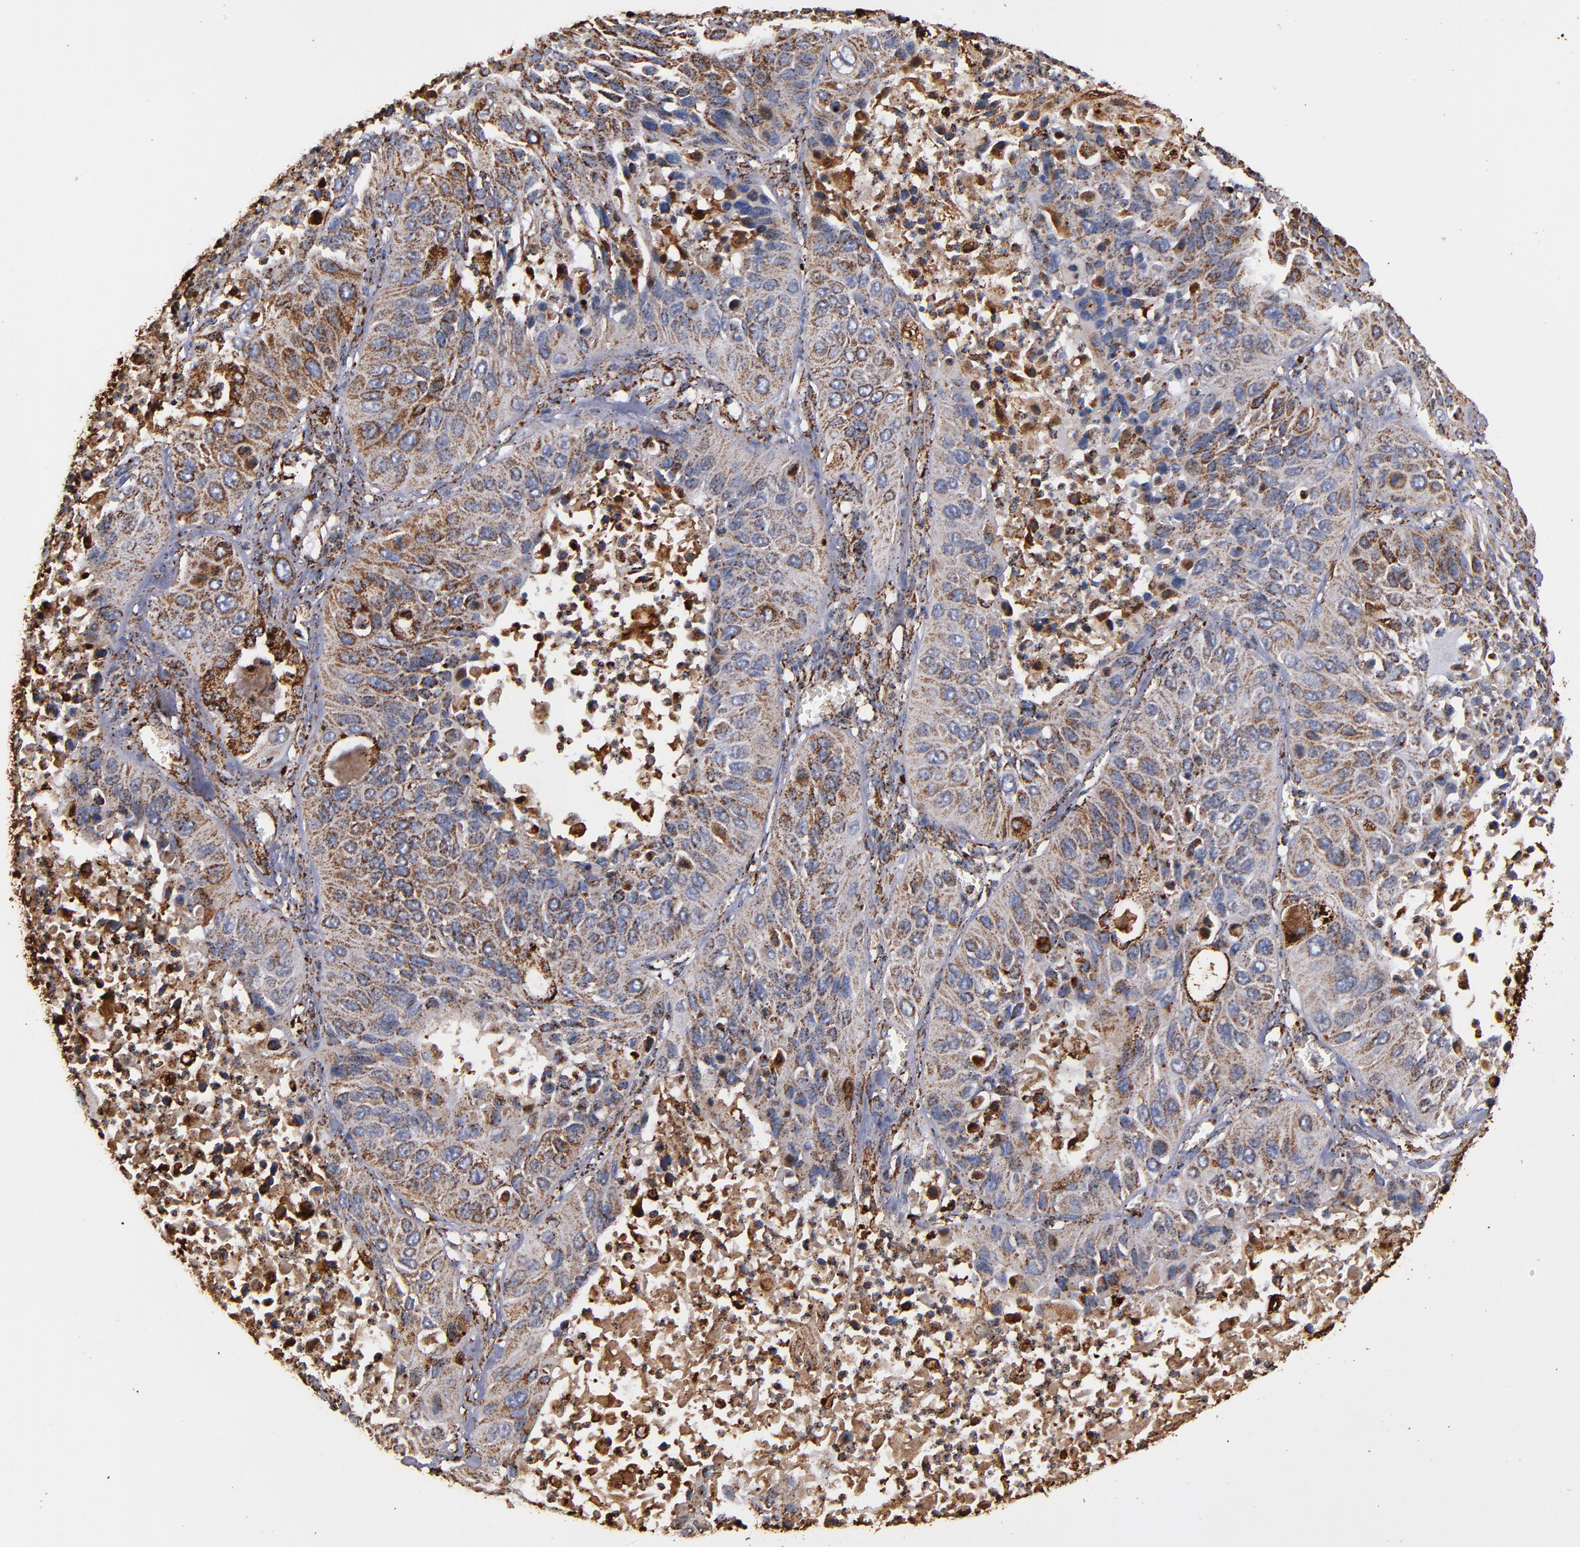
{"staining": {"intensity": "moderate", "quantity": ">75%", "location": "cytoplasmic/membranous"}, "tissue": "lung cancer", "cell_type": "Tumor cells", "image_type": "cancer", "snomed": [{"axis": "morphology", "description": "Squamous cell carcinoma, NOS"}, {"axis": "topography", "description": "Lung"}], "caption": "Immunohistochemistry (IHC) of lung cancer (squamous cell carcinoma) shows medium levels of moderate cytoplasmic/membranous positivity in about >75% of tumor cells.", "gene": "SOD2", "patient": {"sex": "female", "age": 76}}